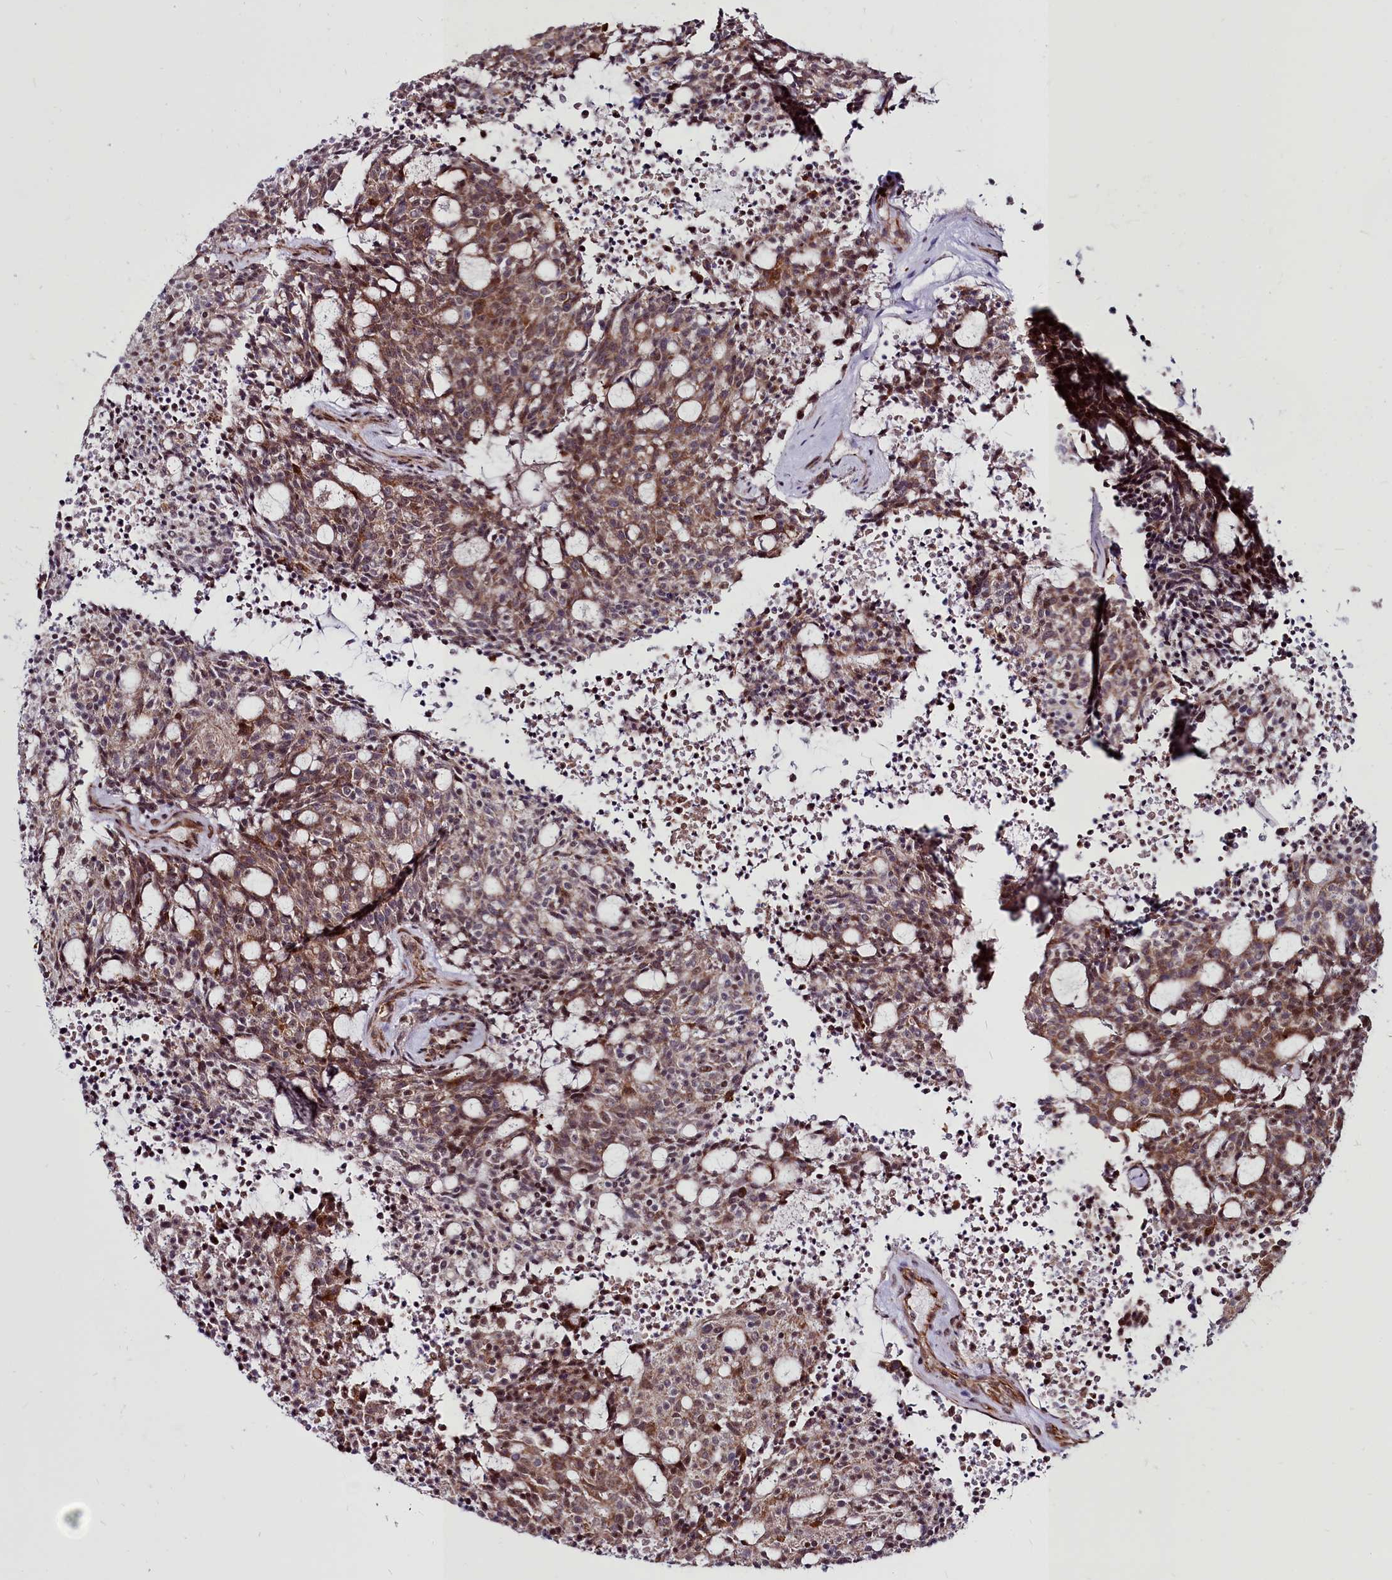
{"staining": {"intensity": "moderate", "quantity": ">75%", "location": "cytoplasmic/membranous,nuclear"}, "tissue": "carcinoid", "cell_type": "Tumor cells", "image_type": "cancer", "snomed": [{"axis": "morphology", "description": "Carcinoid, malignant, NOS"}, {"axis": "topography", "description": "Pancreas"}], "caption": "About >75% of tumor cells in human malignant carcinoid show moderate cytoplasmic/membranous and nuclear protein positivity as visualized by brown immunohistochemical staining.", "gene": "CLK3", "patient": {"sex": "female", "age": 54}}